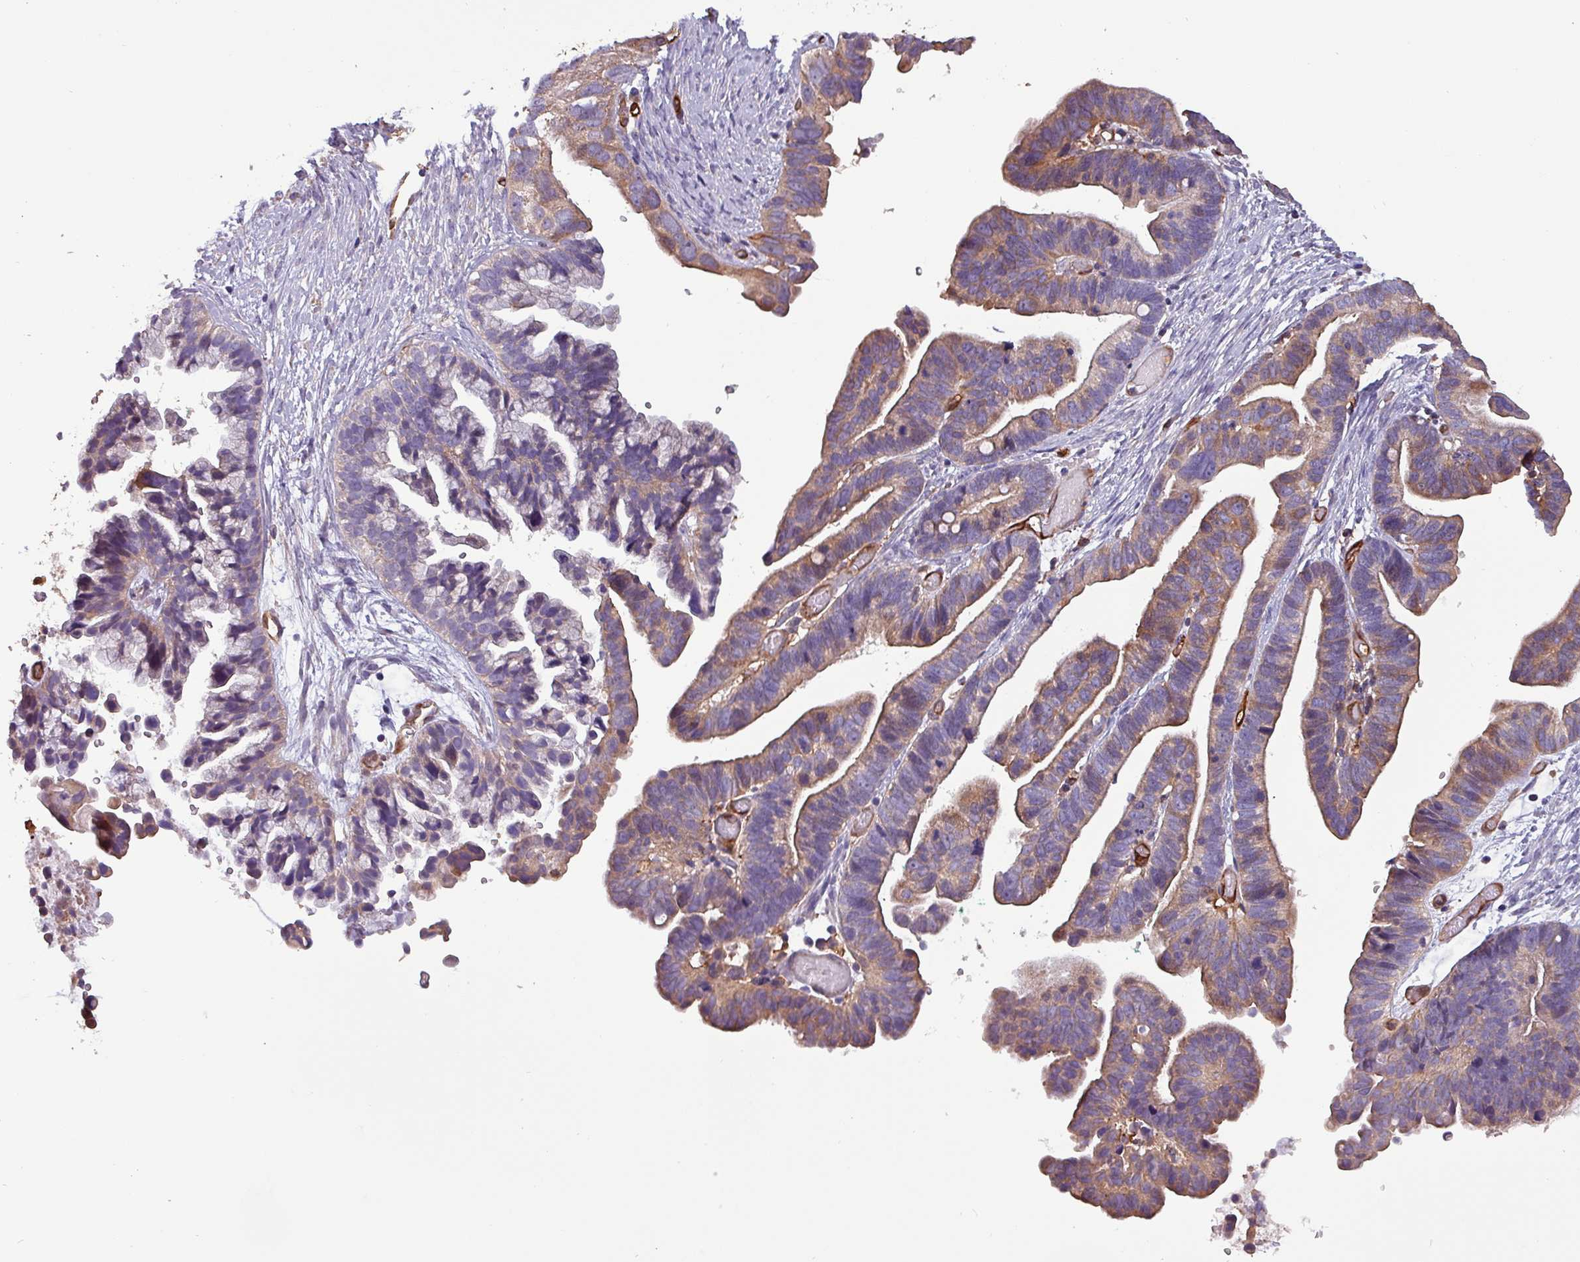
{"staining": {"intensity": "moderate", "quantity": "25%-75%", "location": "cytoplasmic/membranous"}, "tissue": "ovarian cancer", "cell_type": "Tumor cells", "image_type": "cancer", "snomed": [{"axis": "morphology", "description": "Cystadenocarcinoma, serous, NOS"}, {"axis": "topography", "description": "Ovary"}], "caption": "Tumor cells demonstrate medium levels of moderate cytoplasmic/membranous staining in about 25%-75% of cells in human ovarian serous cystadenocarcinoma.", "gene": "SCIN", "patient": {"sex": "female", "age": 56}}